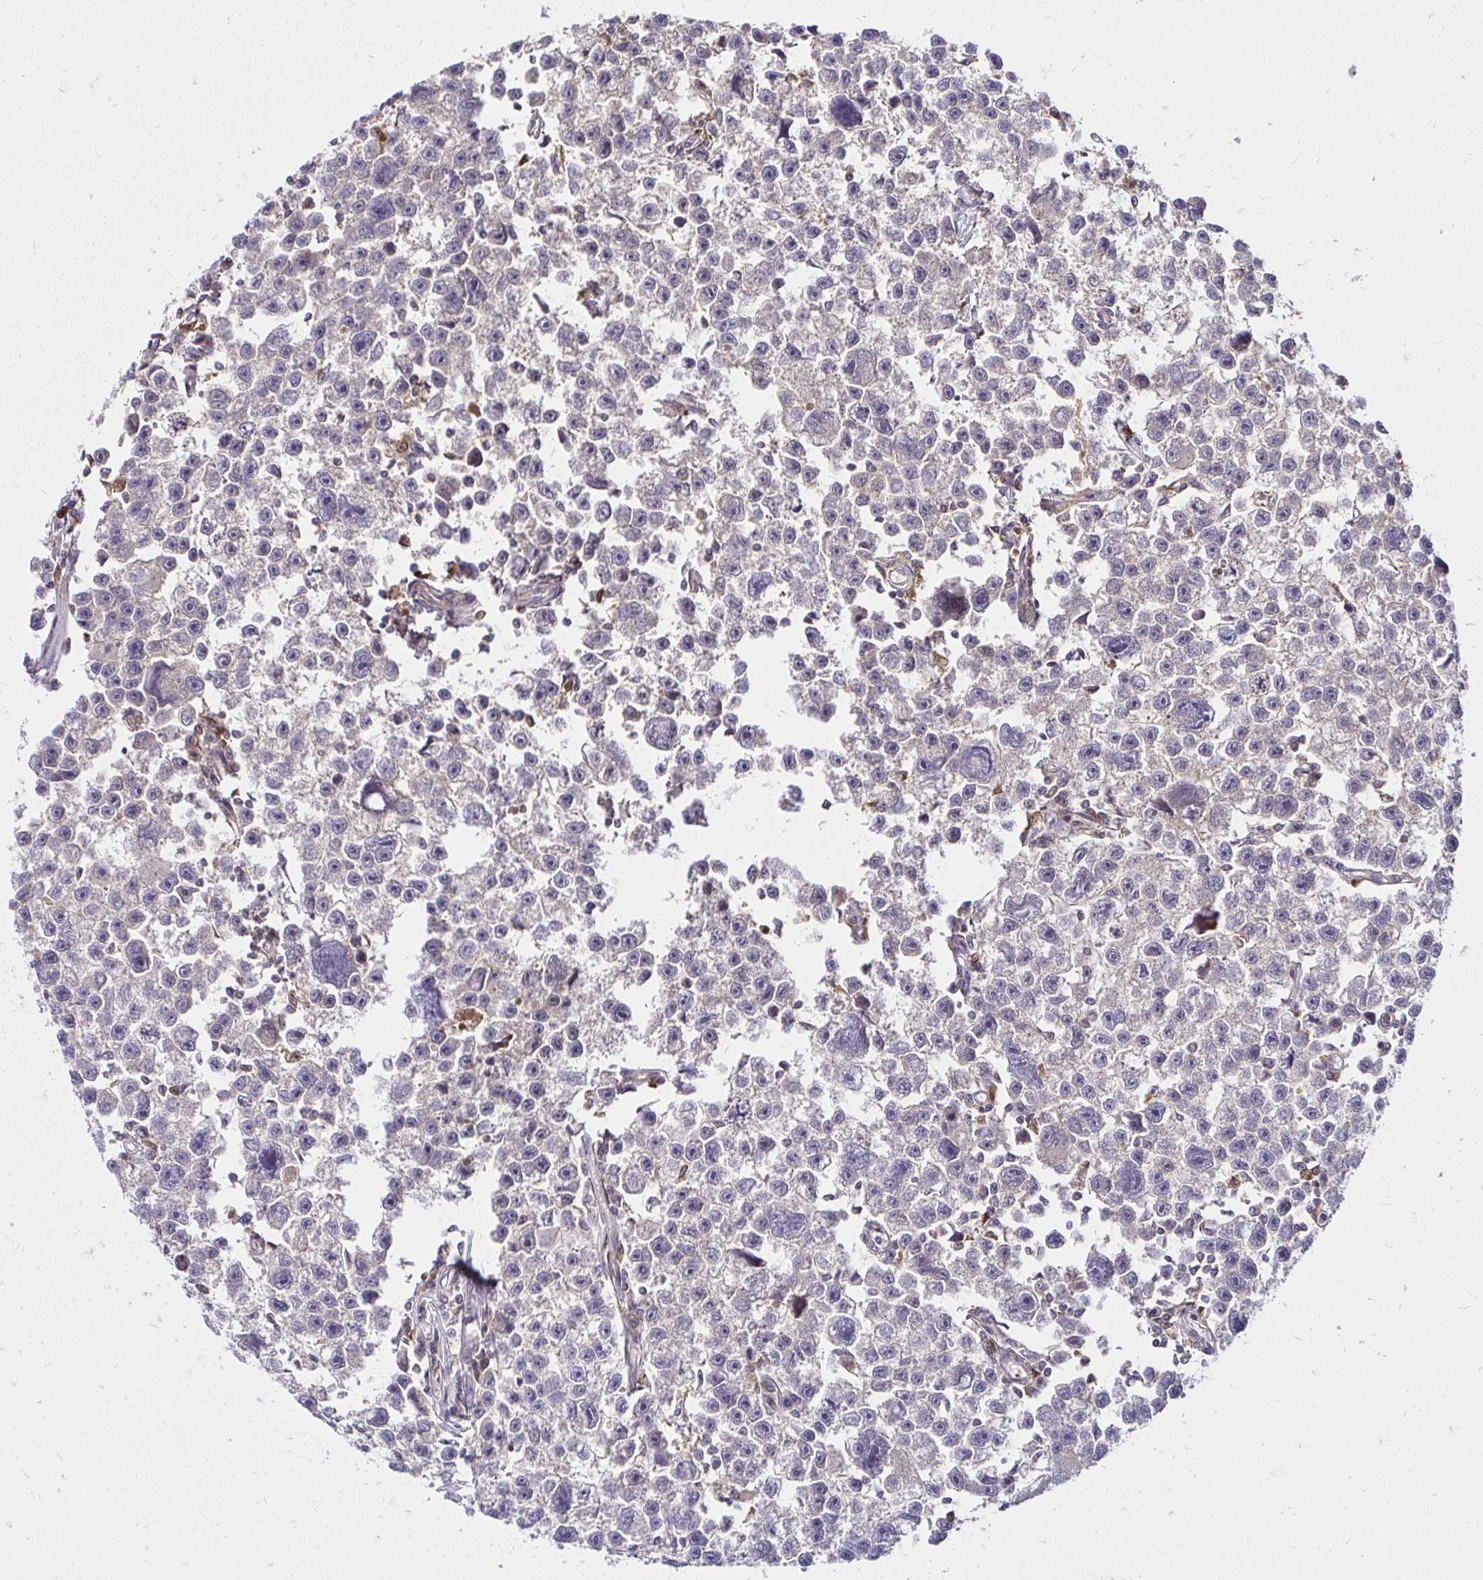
{"staining": {"intensity": "negative", "quantity": "none", "location": "none"}, "tissue": "testis cancer", "cell_type": "Tumor cells", "image_type": "cancer", "snomed": [{"axis": "morphology", "description": "Seminoma, NOS"}, {"axis": "topography", "description": "Testis"}], "caption": "High power microscopy micrograph of an IHC micrograph of testis seminoma, revealing no significant positivity in tumor cells.", "gene": "PYCARD", "patient": {"sex": "male", "age": 26}}